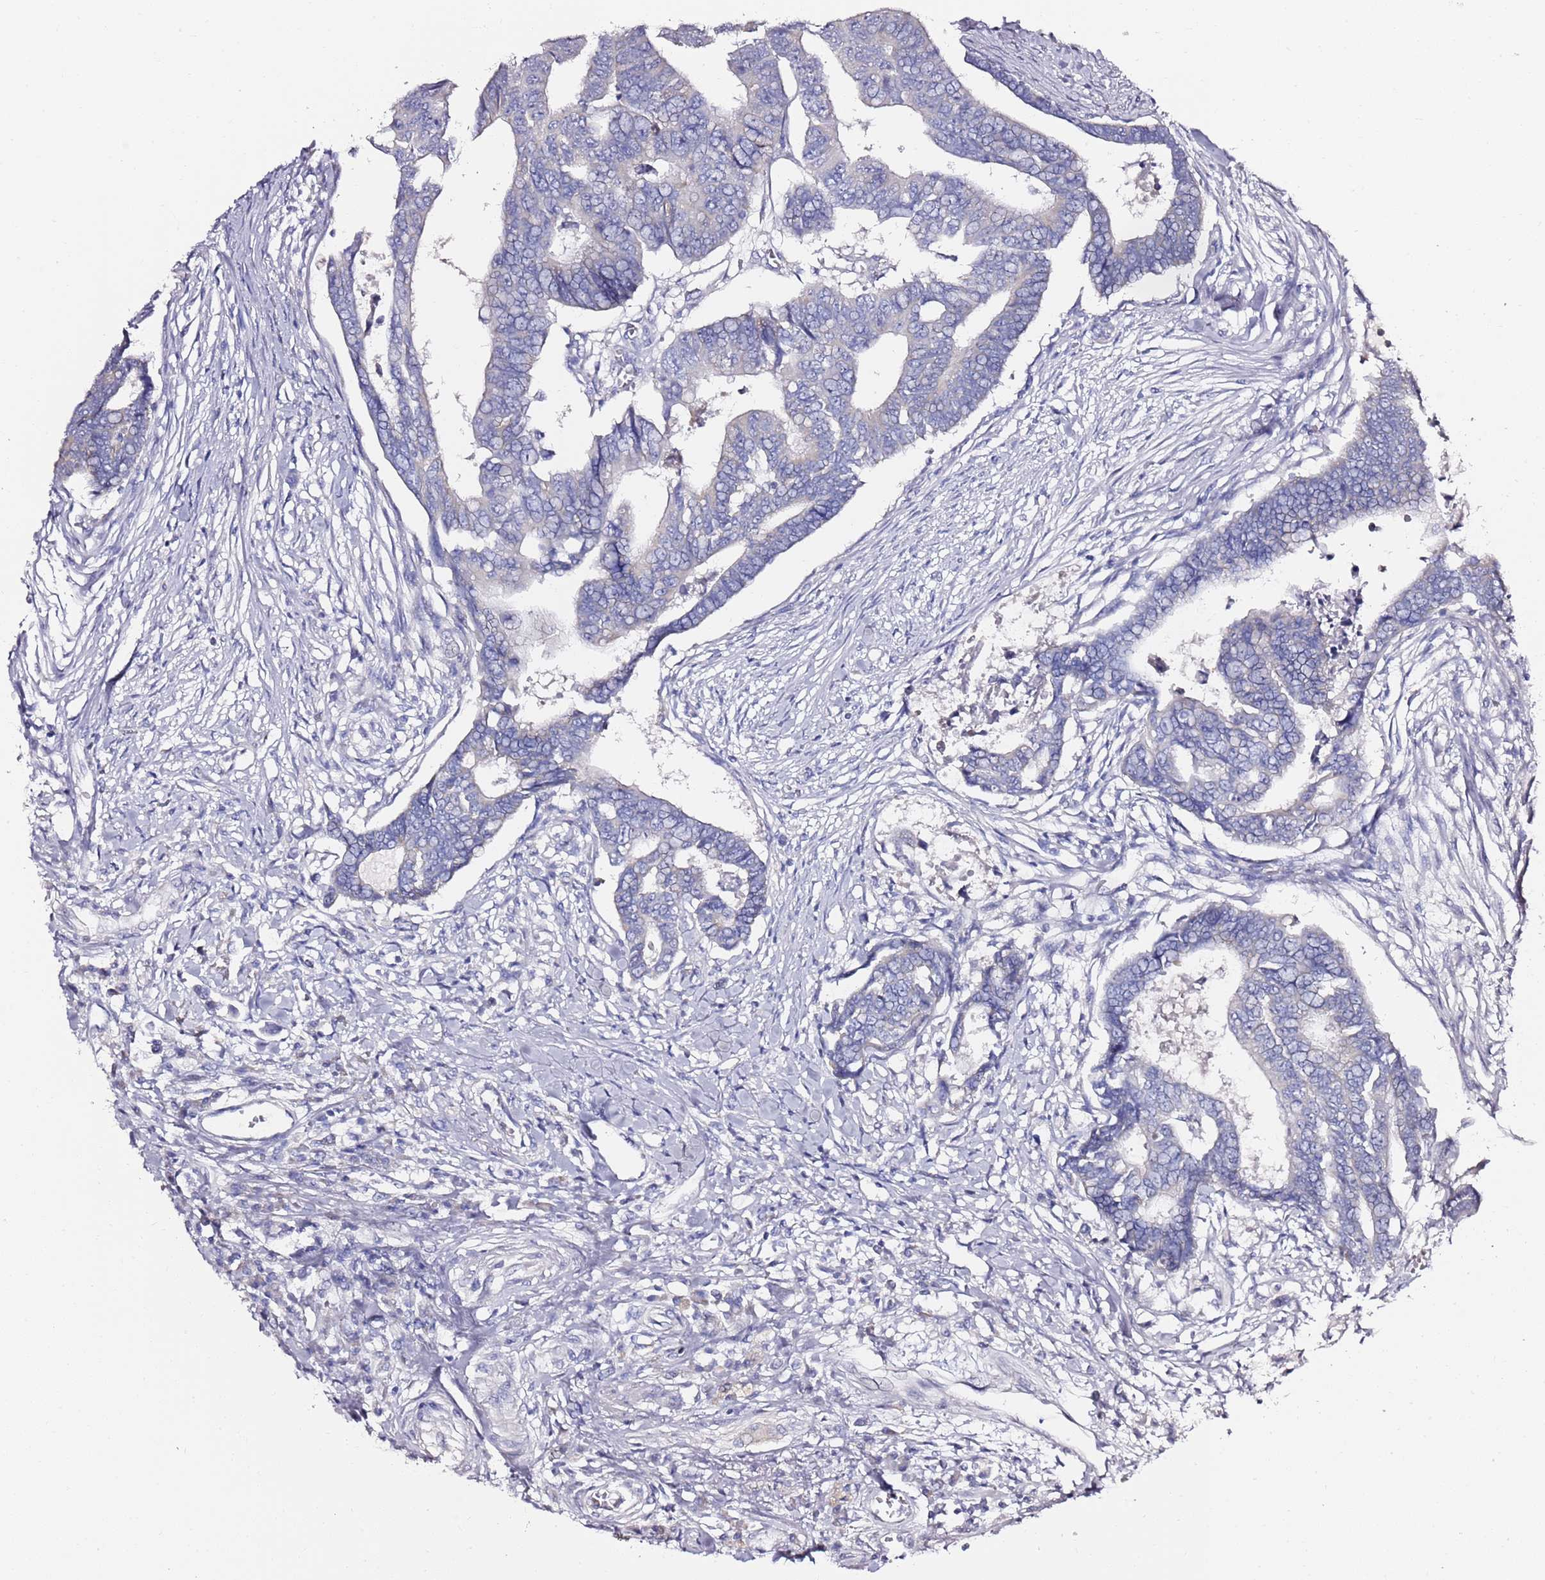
{"staining": {"intensity": "negative", "quantity": "none", "location": "none"}, "tissue": "colorectal cancer", "cell_type": "Tumor cells", "image_type": "cancer", "snomed": [{"axis": "morphology", "description": "Adenocarcinoma, NOS"}, {"axis": "topography", "description": "Rectum"}], "caption": "This micrograph is of colorectal cancer stained with immunohistochemistry to label a protein in brown with the nuclei are counter-stained blue. There is no staining in tumor cells.", "gene": "MYBPC3", "patient": {"sex": "female", "age": 65}}